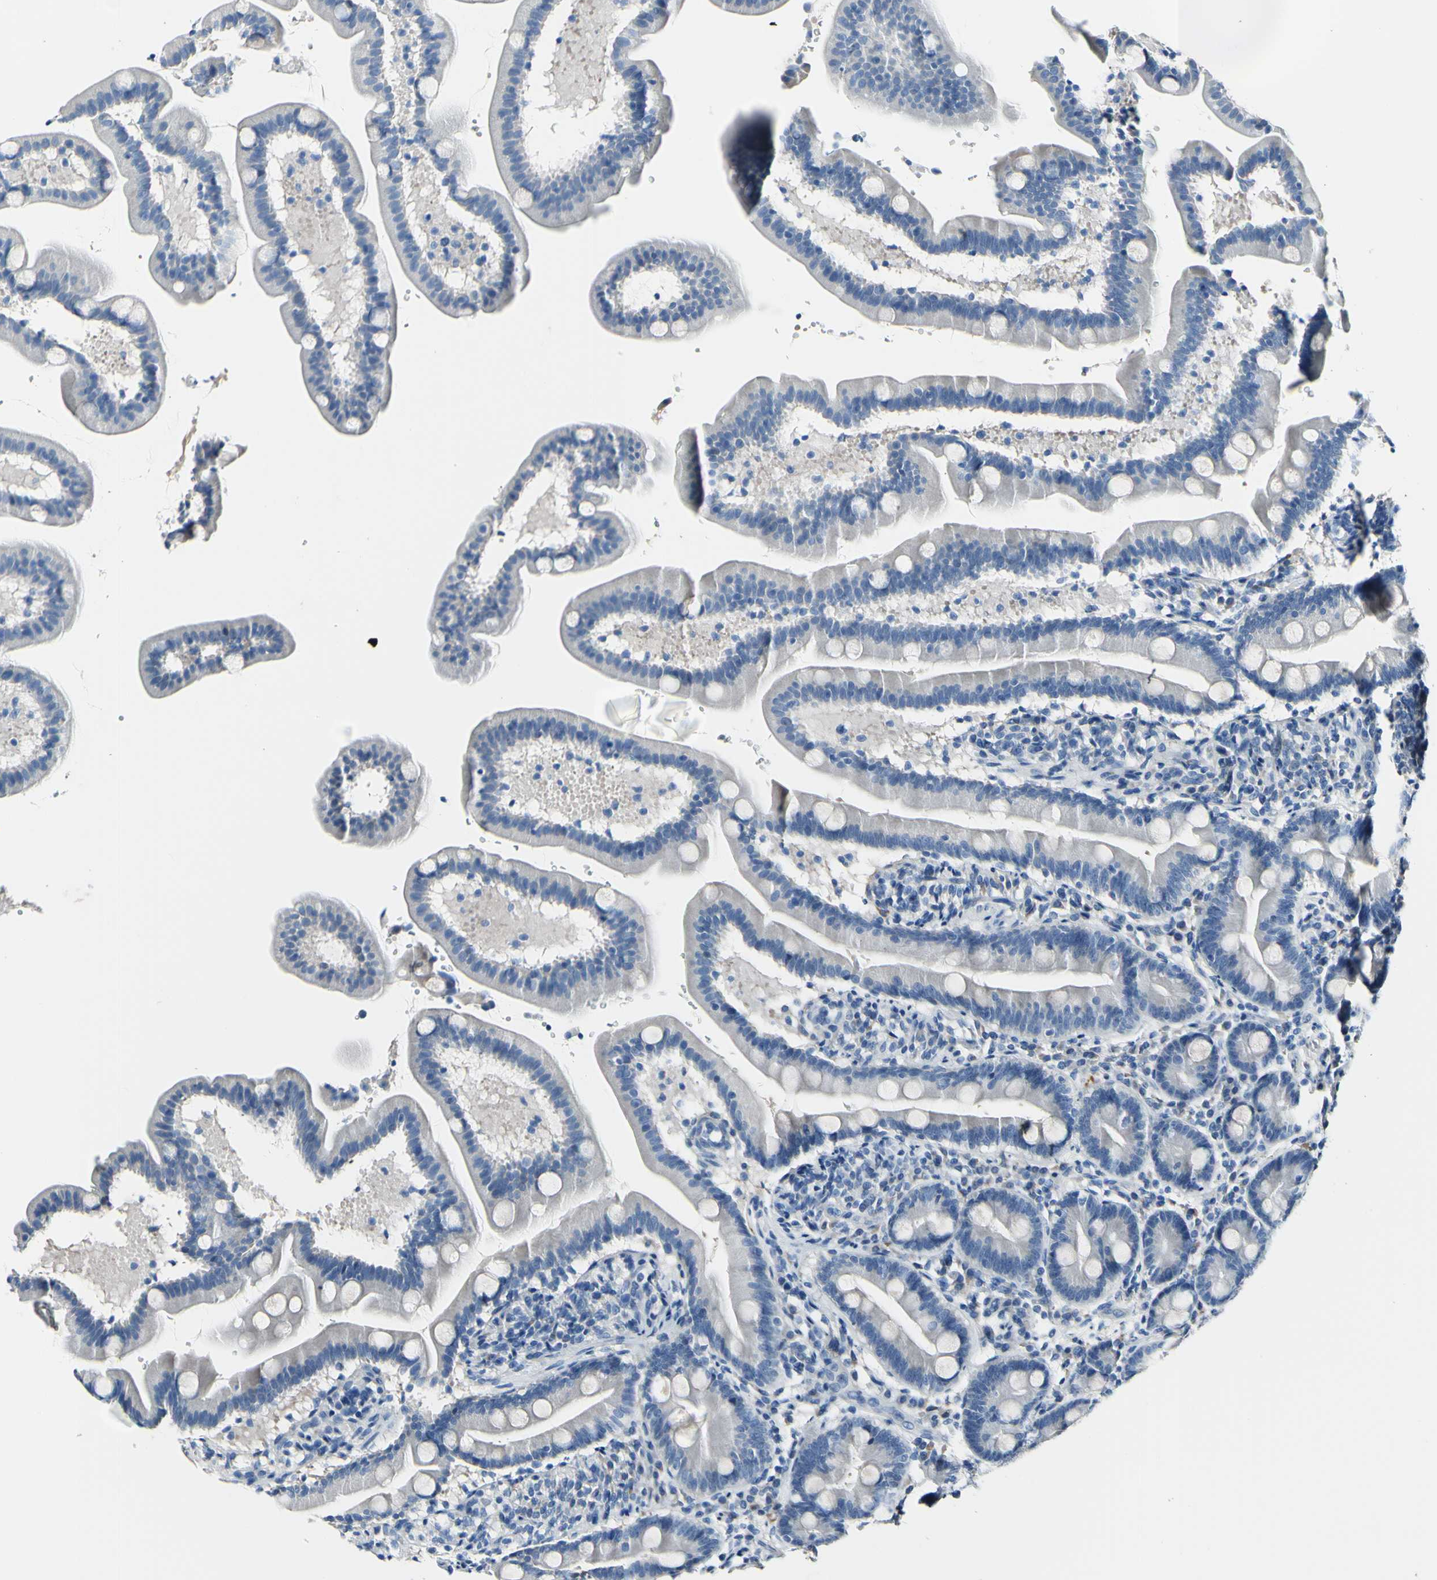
{"staining": {"intensity": "negative", "quantity": "none", "location": "none"}, "tissue": "duodenum", "cell_type": "Glandular cells", "image_type": "normal", "snomed": [{"axis": "morphology", "description": "Normal tissue, NOS"}, {"axis": "topography", "description": "Duodenum"}], "caption": "IHC micrograph of unremarkable duodenum: duodenum stained with DAB (3,3'-diaminobenzidine) reveals no significant protein expression in glandular cells.", "gene": "COL6A3", "patient": {"sex": "male", "age": 54}}